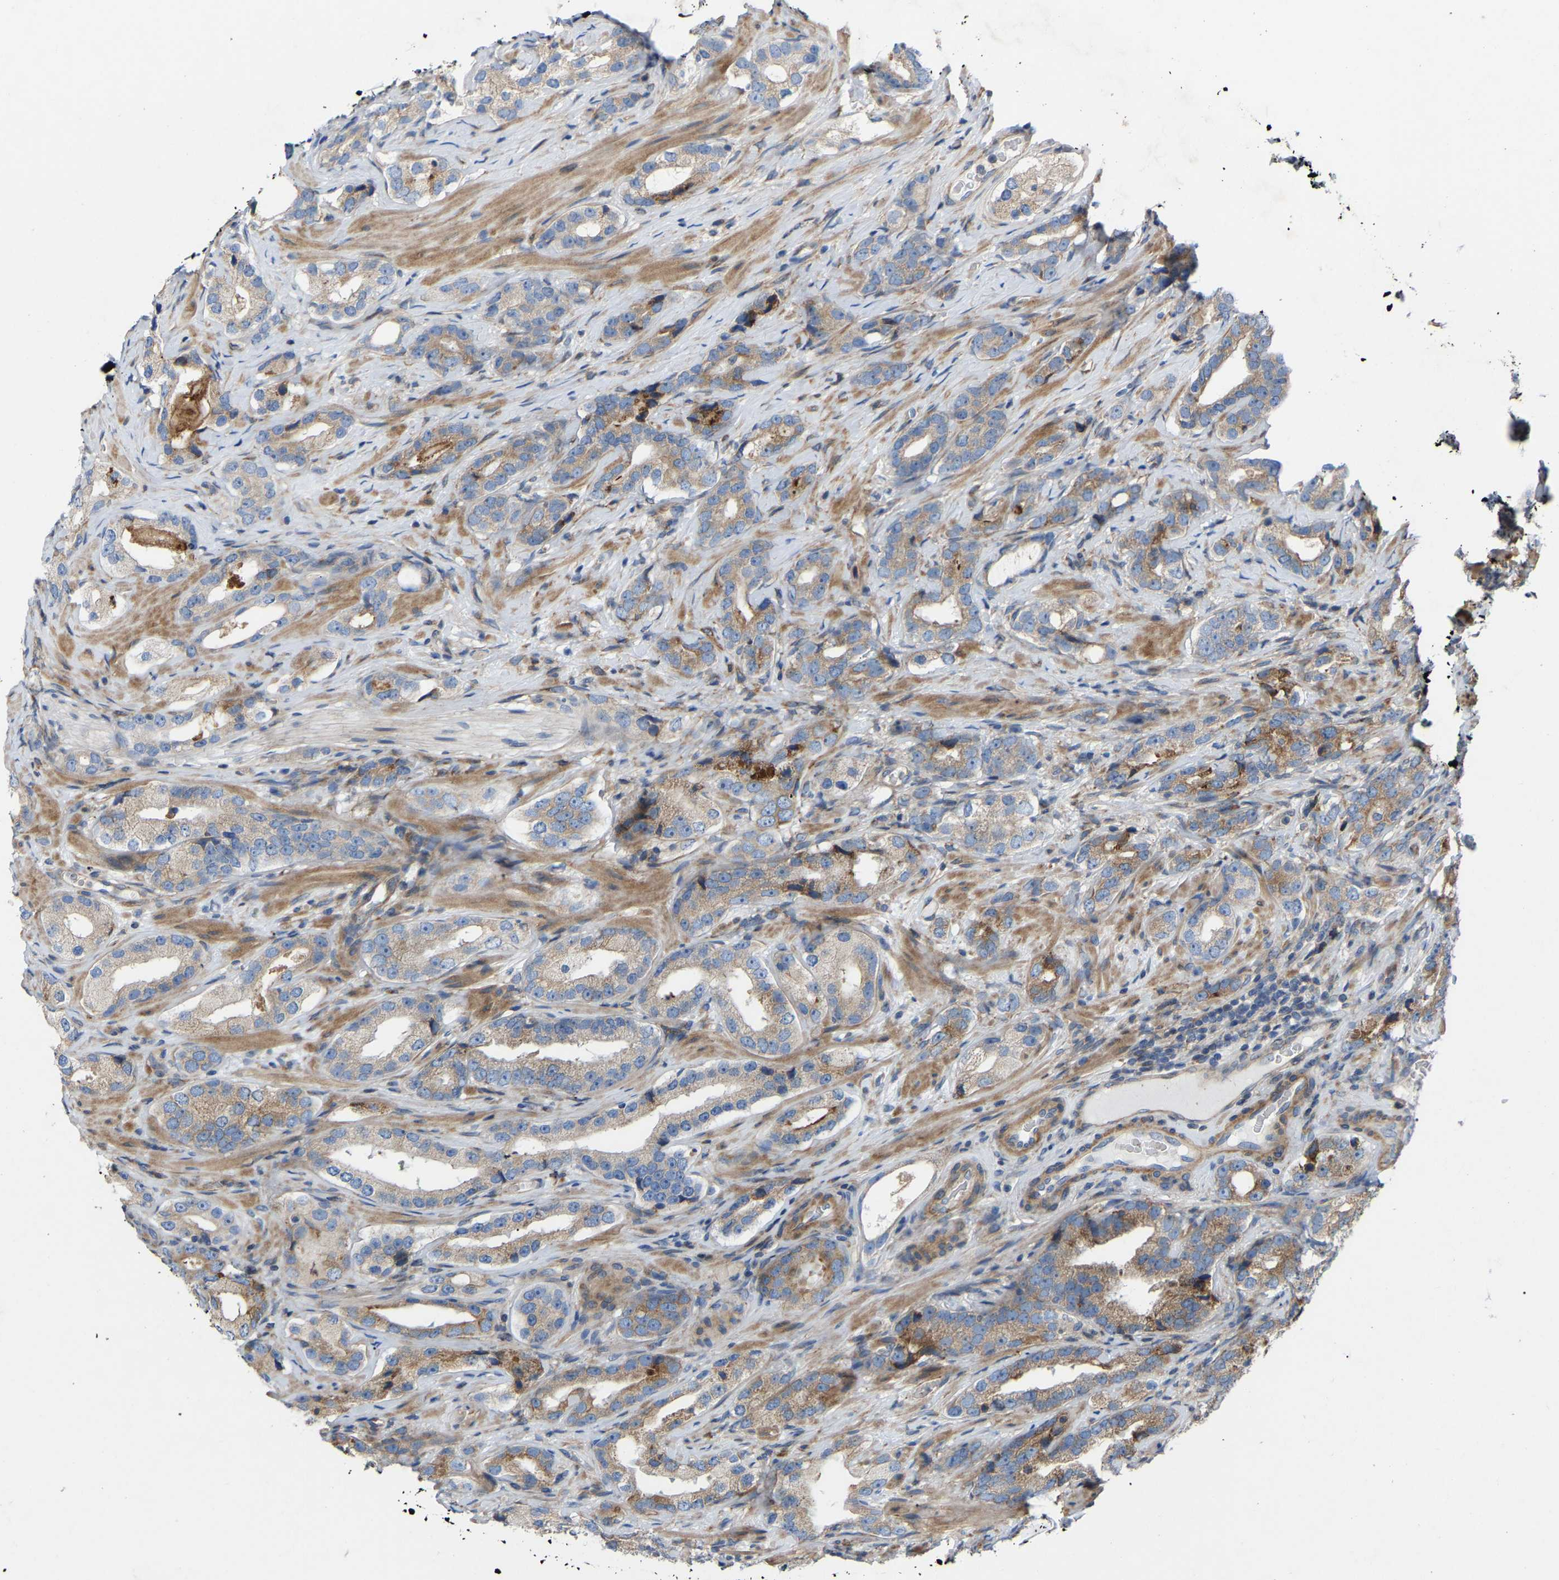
{"staining": {"intensity": "weak", "quantity": "25%-75%", "location": "cytoplasmic/membranous"}, "tissue": "prostate cancer", "cell_type": "Tumor cells", "image_type": "cancer", "snomed": [{"axis": "morphology", "description": "Adenocarcinoma, High grade"}, {"axis": "topography", "description": "Prostate"}], "caption": "Tumor cells demonstrate low levels of weak cytoplasmic/membranous positivity in approximately 25%-75% of cells in prostate adenocarcinoma (high-grade).", "gene": "TOR1B", "patient": {"sex": "male", "age": 63}}